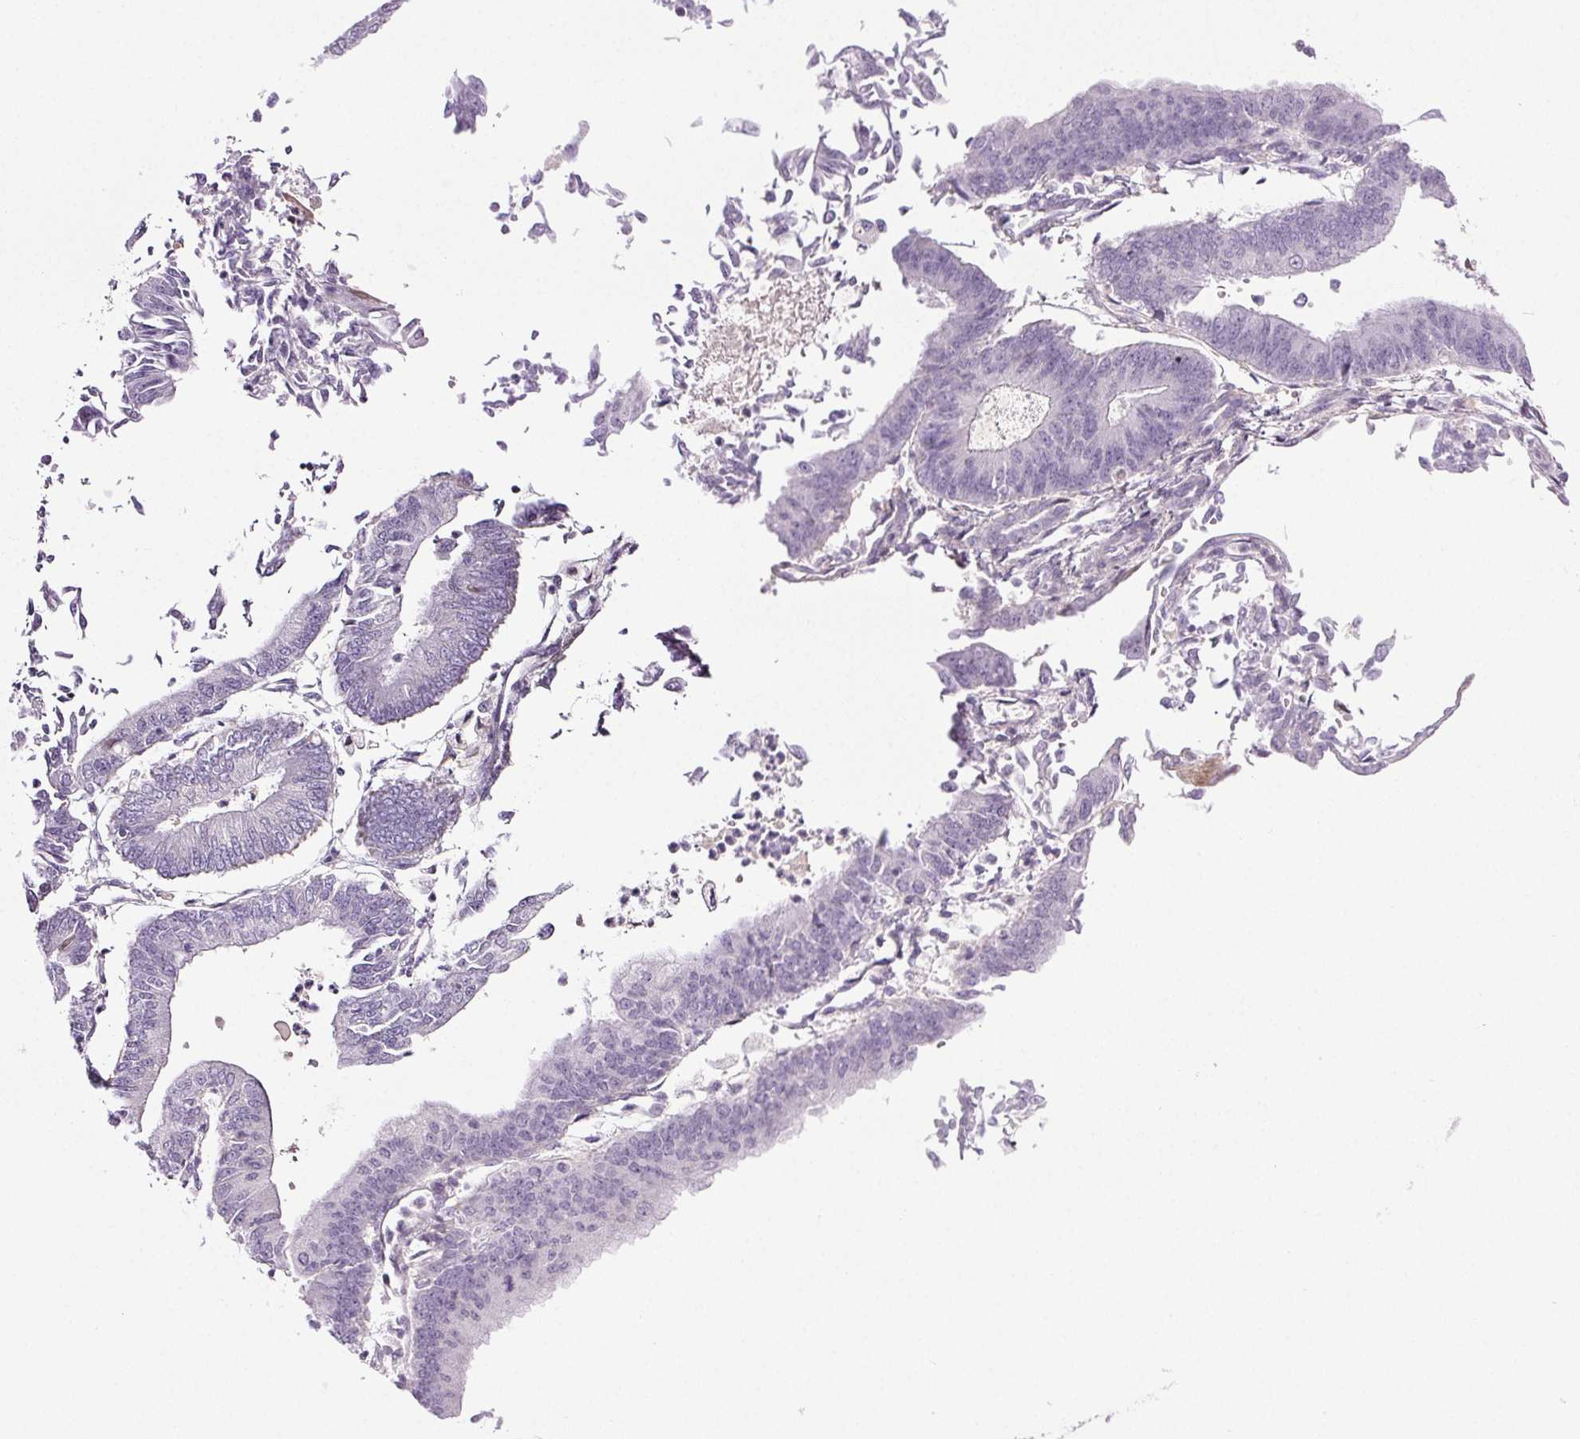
{"staining": {"intensity": "negative", "quantity": "none", "location": "none"}, "tissue": "endometrial cancer", "cell_type": "Tumor cells", "image_type": "cancer", "snomed": [{"axis": "morphology", "description": "Adenocarcinoma, NOS"}, {"axis": "topography", "description": "Endometrium"}], "caption": "This micrograph is of endometrial cancer stained with IHC to label a protein in brown with the nuclei are counter-stained blue. There is no positivity in tumor cells.", "gene": "COL7A1", "patient": {"sex": "female", "age": 65}}